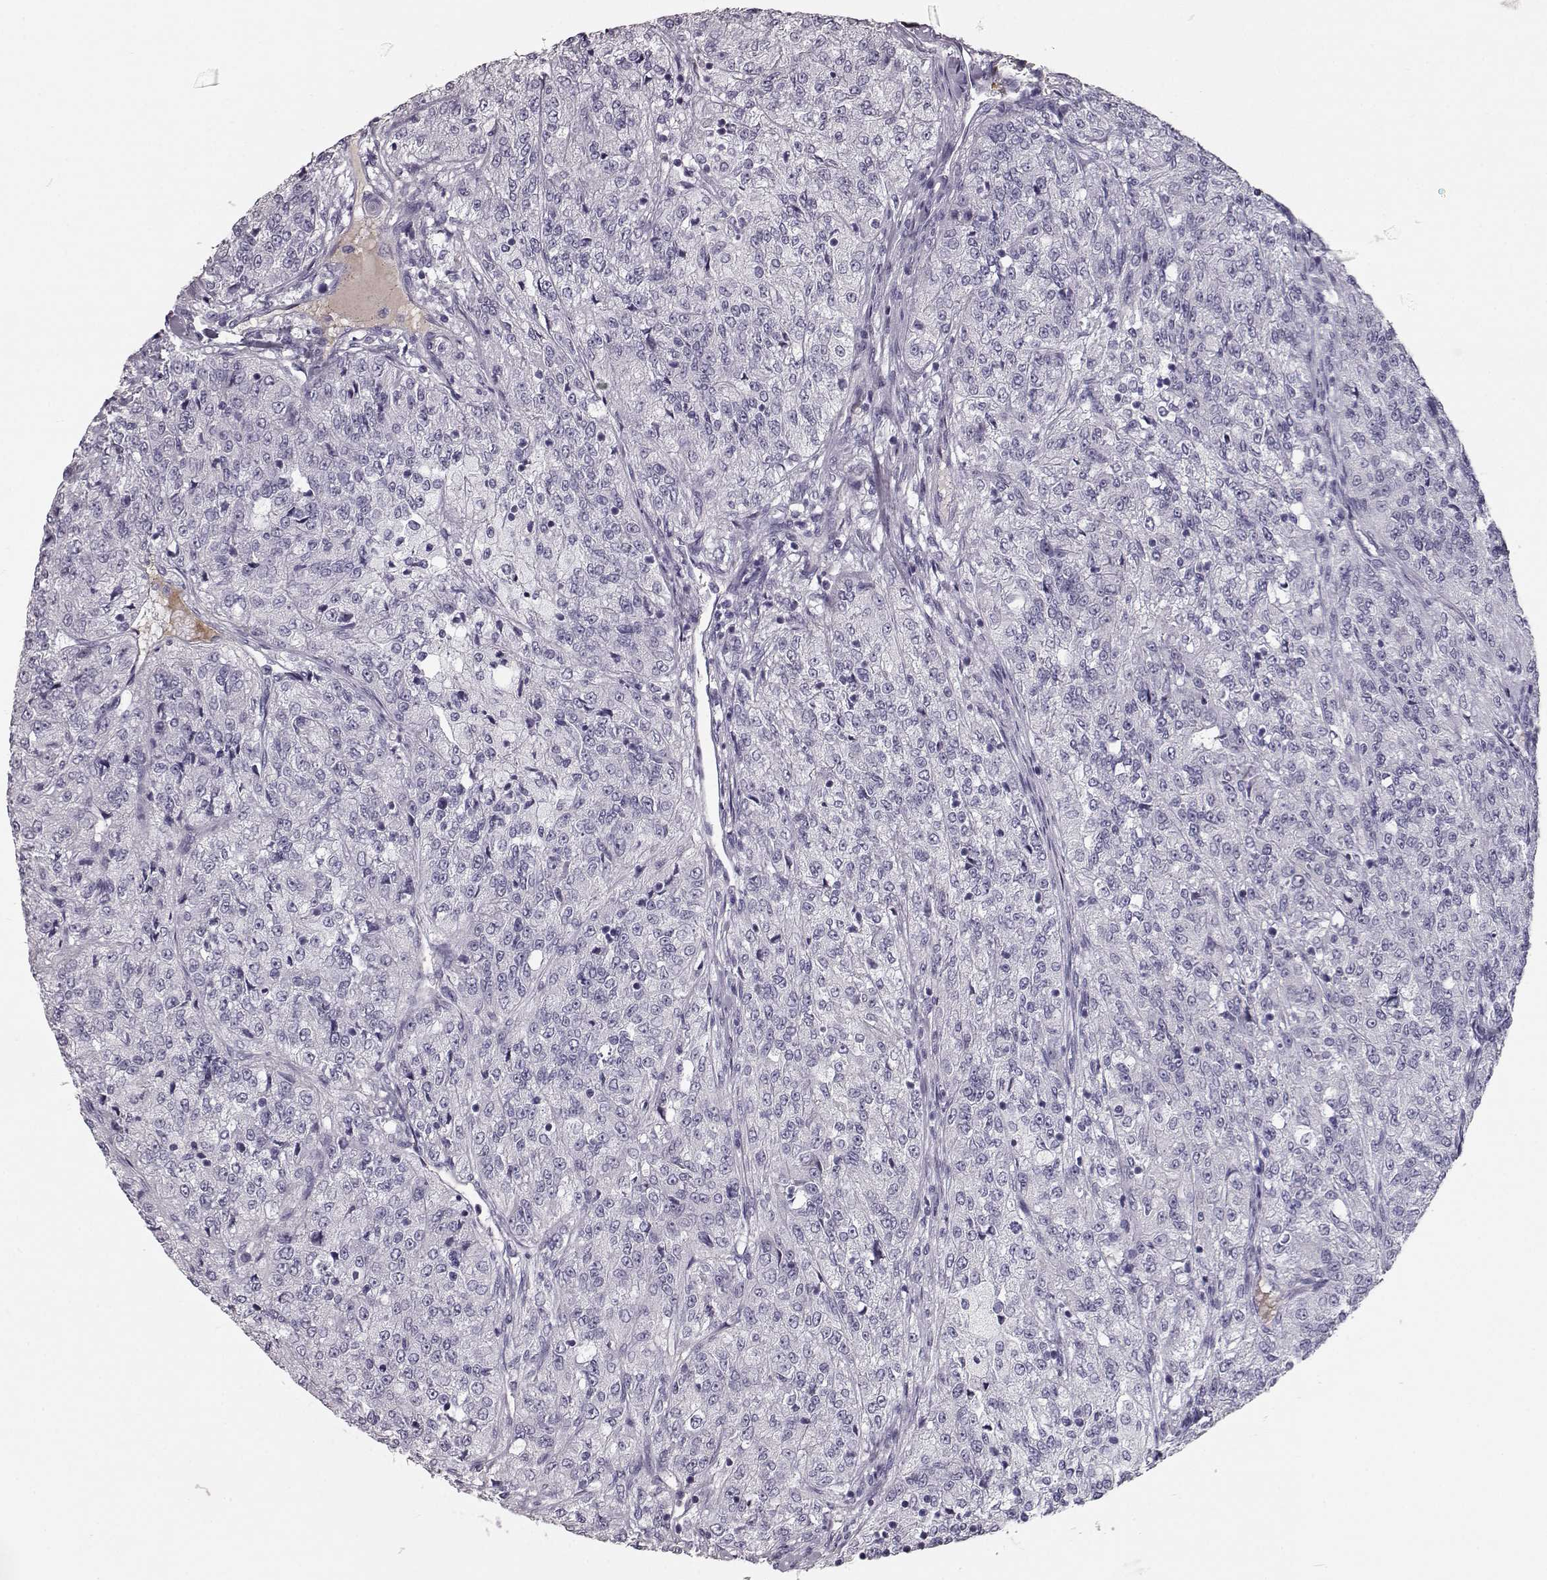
{"staining": {"intensity": "negative", "quantity": "none", "location": "none"}, "tissue": "renal cancer", "cell_type": "Tumor cells", "image_type": "cancer", "snomed": [{"axis": "morphology", "description": "Adenocarcinoma, NOS"}, {"axis": "topography", "description": "Kidney"}], "caption": "A high-resolution photomicrograph shows IHC staining of renal cancer, which demonstrates no significant positivity in tumor cells. (DAB immunohistochemistry visualized using brightfield microscopy, high magnification).", "gene": "CCL19", "patient": {"sex": "female", "age": 63}}